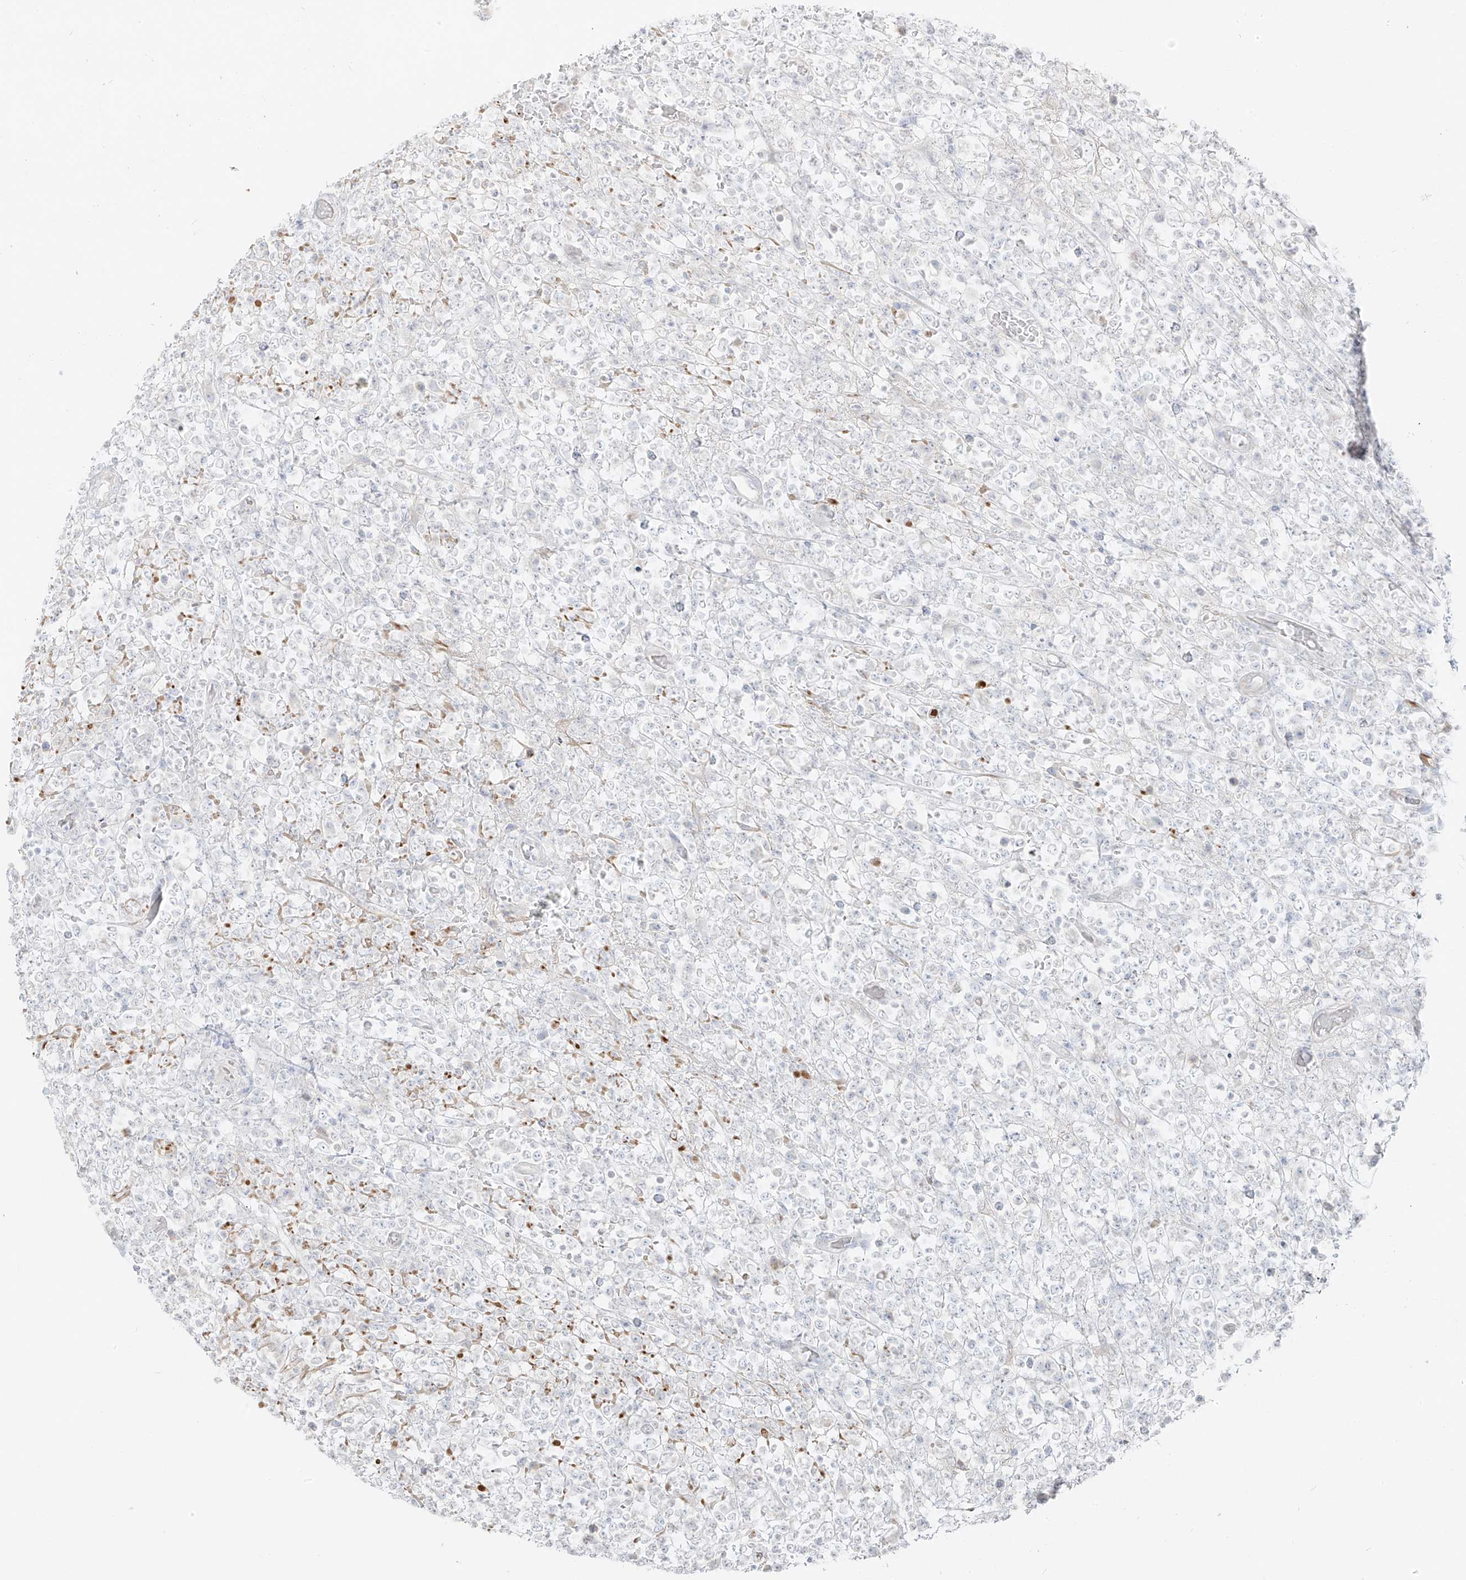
{"staining": {"intensity": "negative", "quantity": "none", "location": "none"}, "tissue": "lymphoma", "cell_type": "Tumor cells", "image_type": "cancer", "snomed": [{"axis": "morphology", "description": "Malignant lymphoma, non-Hodgkin's type, High grade"}, {"axis": "topography", "description": "Colon"}], "caption": "Image shows no protein staining in tumor cells of high-grade malignant lymphoma, non-Hodgkin's type tissue.", "gene": "C11orf87", "patient": {"sex": "female", "age": 53}}